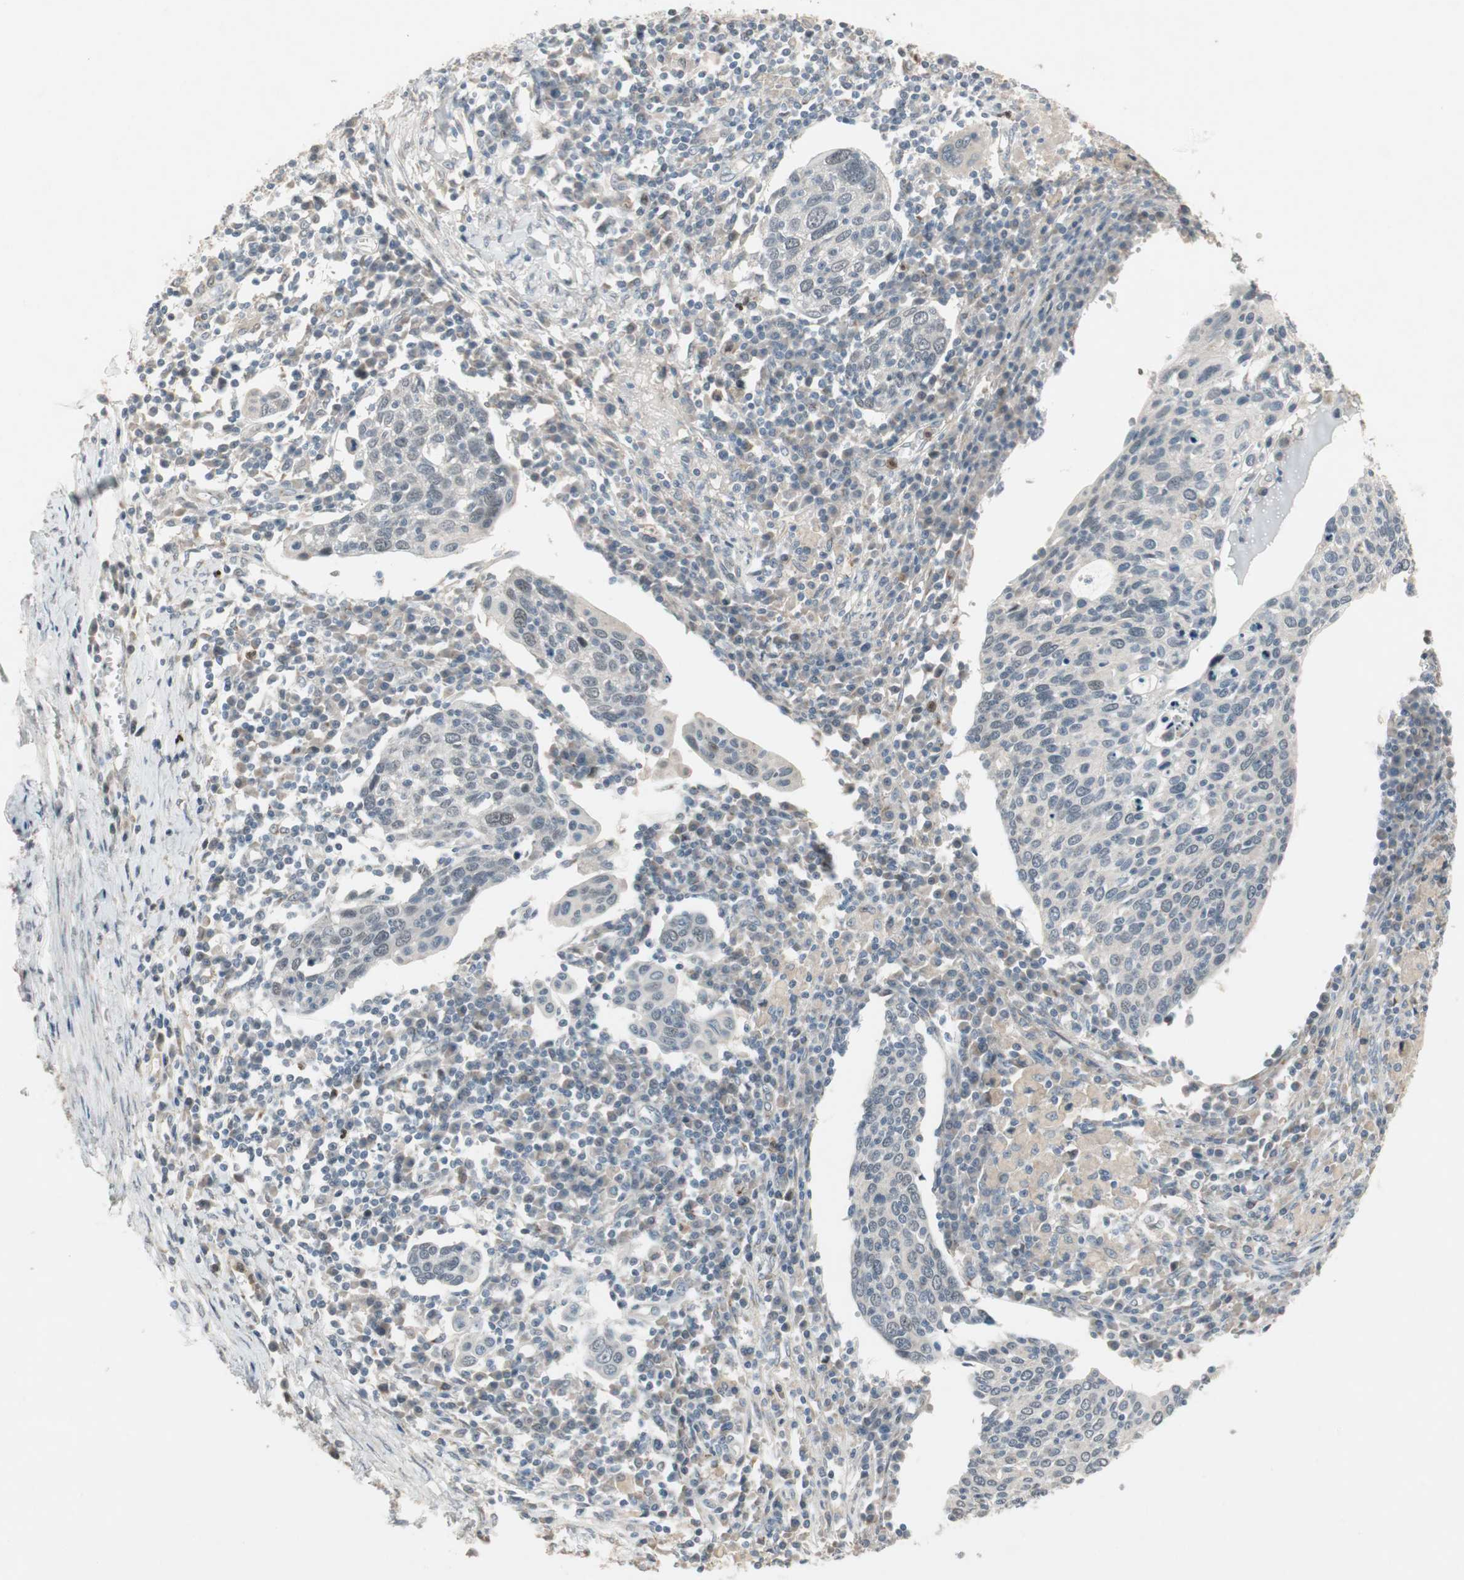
{"staining": {"intensity": "weak", "quantity": "<25%", "location": "cytoplasmic/membranous,nuclear"}, "tissue": "cervical cancer", "cell_type": "Tumor cells", "image_type": "cancer", "snomed": [{"axis": "morphology", "description": "Squamous cell carcinoma, NOS"}, {"axis": "topography", "description": "Cervix"}], "caption": "Immunohistochemistry histopathology image of human cervical cancer stained for a protein (brown), which demonstrates no expression in tumor cells.", "gene": "SNX4", "patient": {"sex": "female", "age": 40}}